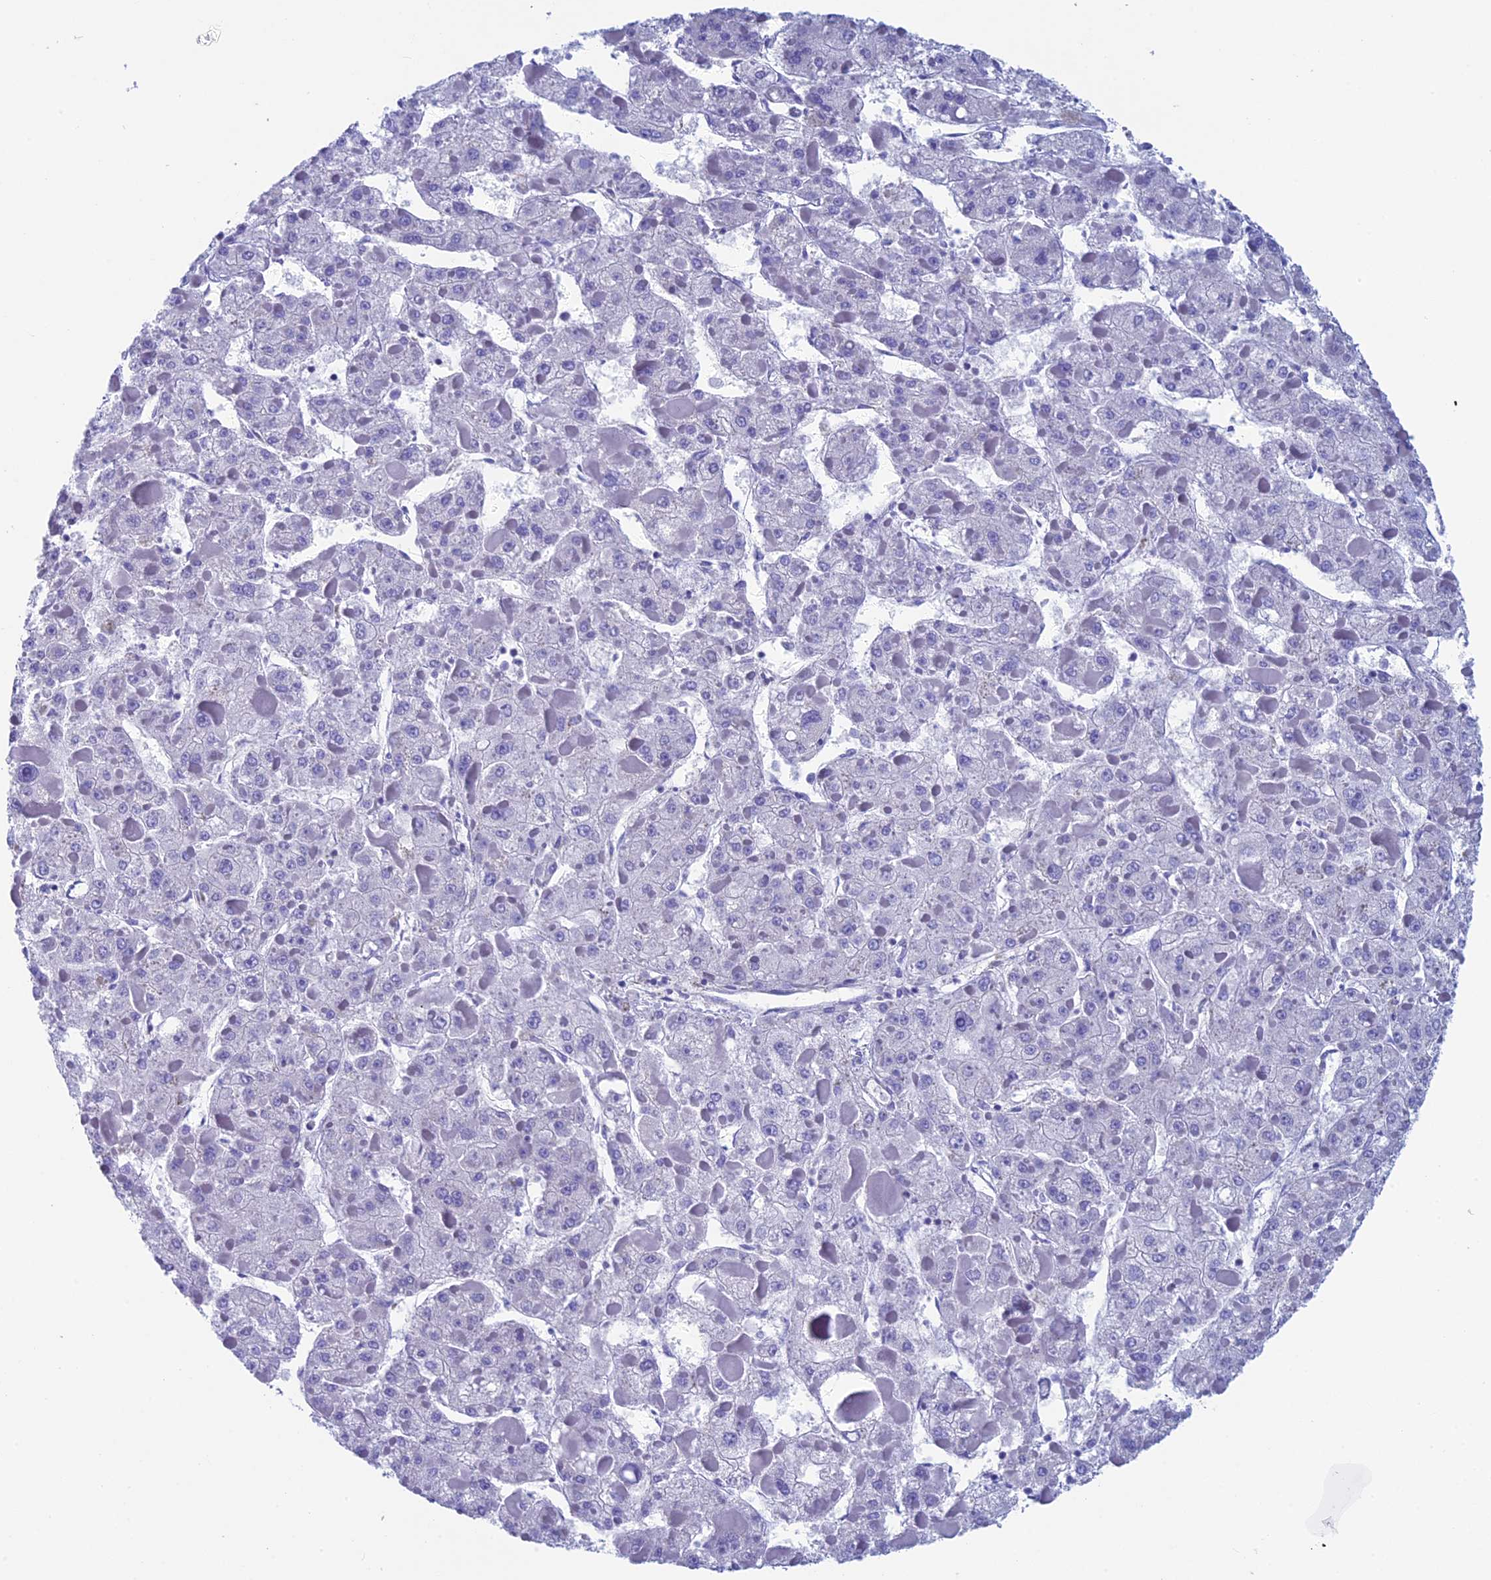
{"staining": {"intensity": "negative", "quantity": "none", "location": "none"}, "tissue": "liver cancer", "cell_type": "Tumor cells", "image_type": "cancer", "snomed": [{"axis": "morphology", "description": "Carcinoma, Hepatocellular, NOS"}, {"axis": "topography", "description": "Liver"}], "caption": "Immunohistochemistry (IHC) micrograph of human liver hepatocellular carcinoma stained for a protein (brown), which reveals no expression in tumor cells.", "gene": "SEPTIN1", "patient": {"sex": "female", "age": 73}}